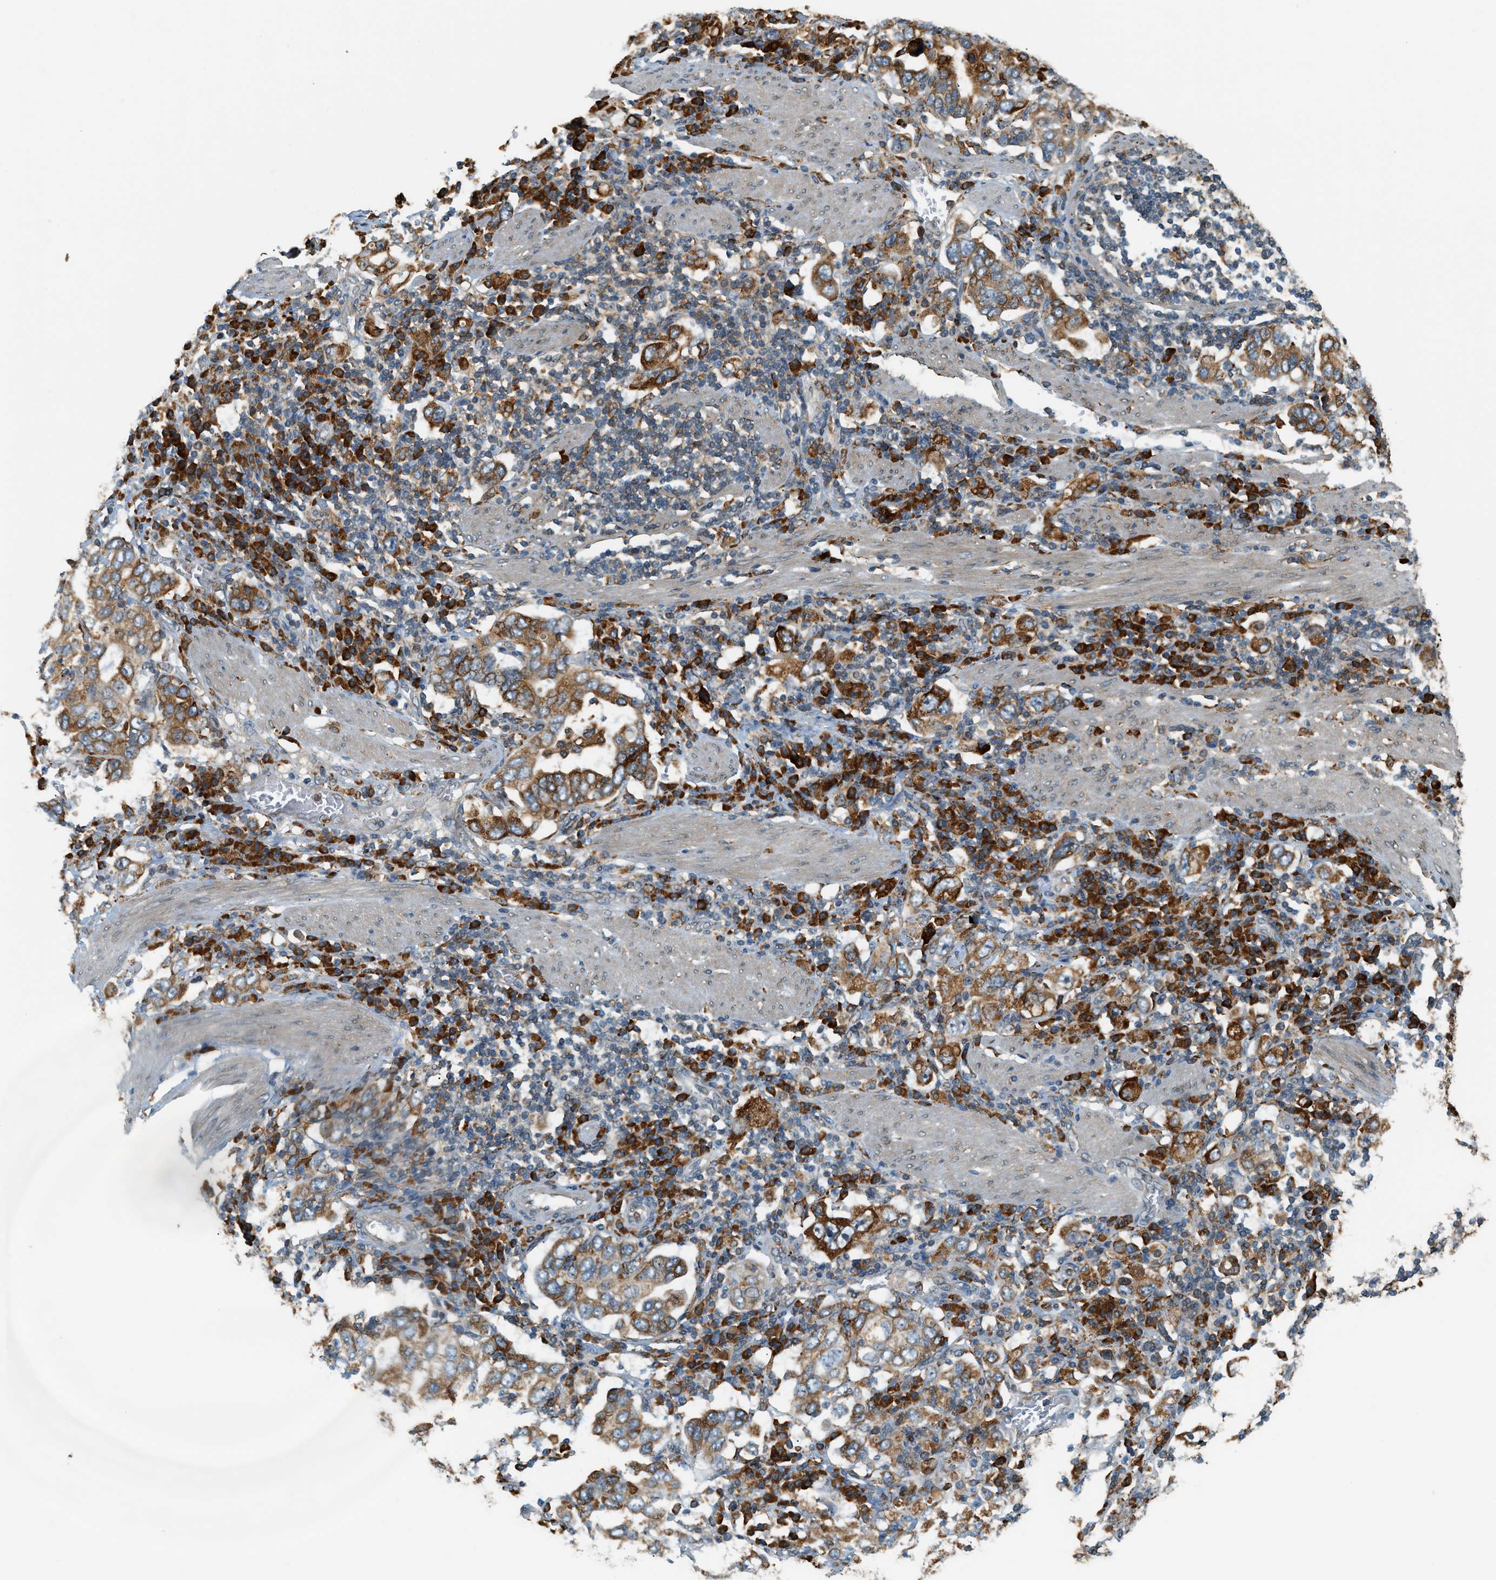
{"staining": {"intensity": "strong", "quantity": ">75%", "location": "cytoplasmic/membranous"}, "tissue": "stomach cancer", "cell_type": "Tumor cells", "image_type": "cancer", "snomed": [{"axis": "morphology", "description": "Adenocarcinoma, NOS"}, {"axis": "topography", "description": "Stomach, upper"}], "caption": "Stomach adenocarcinoma stained with immunohistochemistry reveals strong cytoplasmic/membranous staining in approximately >75% of tumor cells.", "gene": "SEMA4D", "patient": {"sex": "male", "age": 62}}